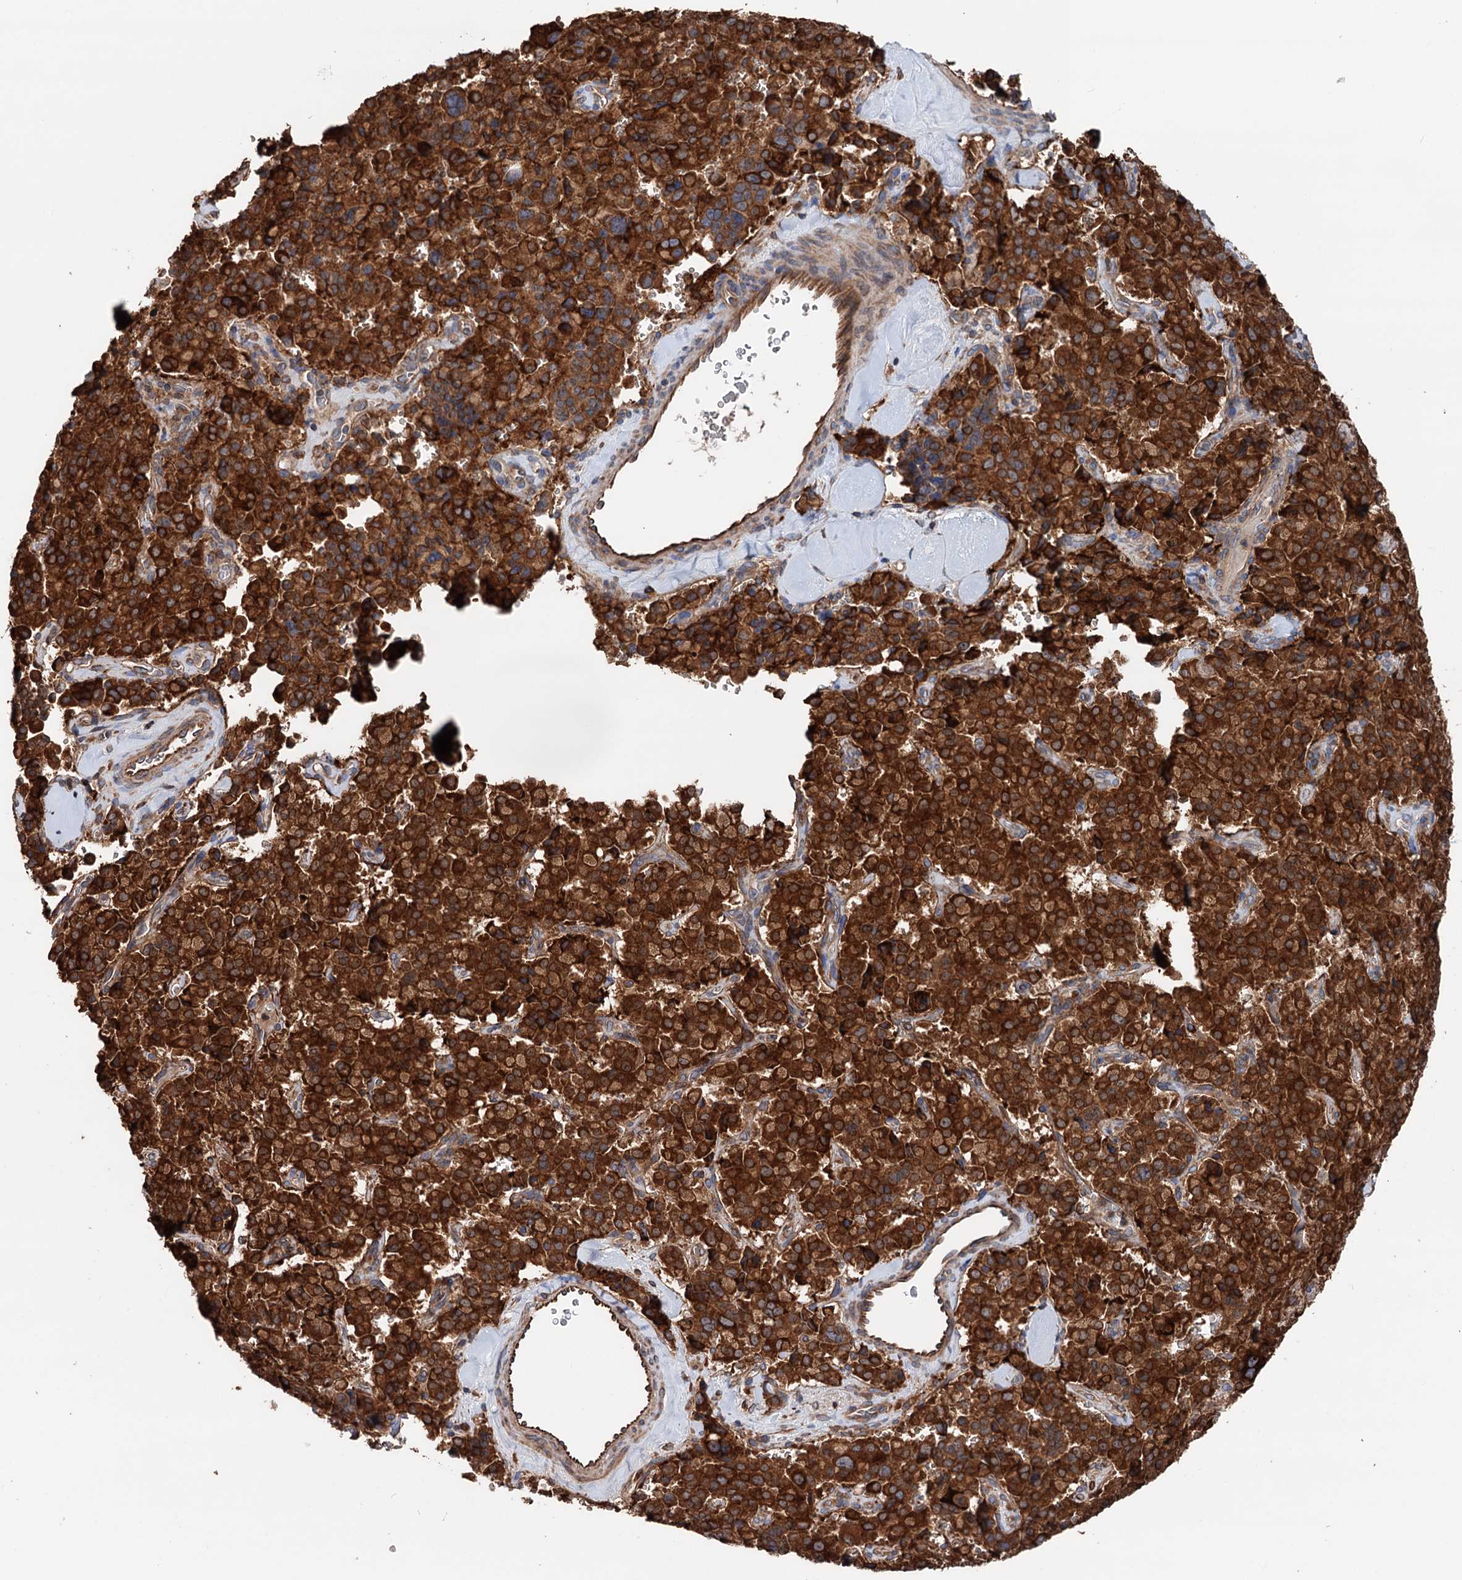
{"staining": {"intensity": "strong", "quantity": ">75%", "location": "cytoplasmic/membranous"}, "tissue": "pancreatic cancer", "cell_type": "Tumor cells", "image_type": "cancer", "snomed": [{"axis": "morphology", "description": "Adenocarcinoma, NOS"}, {"axis": "topography", "description": "Pancreas"}], "caption": "Tumor cells show high levels of strong cytoplasmic/membranous staining in approximately >75% of cells in pancreatic cancer.", "gene": "ERP29", "patient": {"sex": "male", "age": 65}}